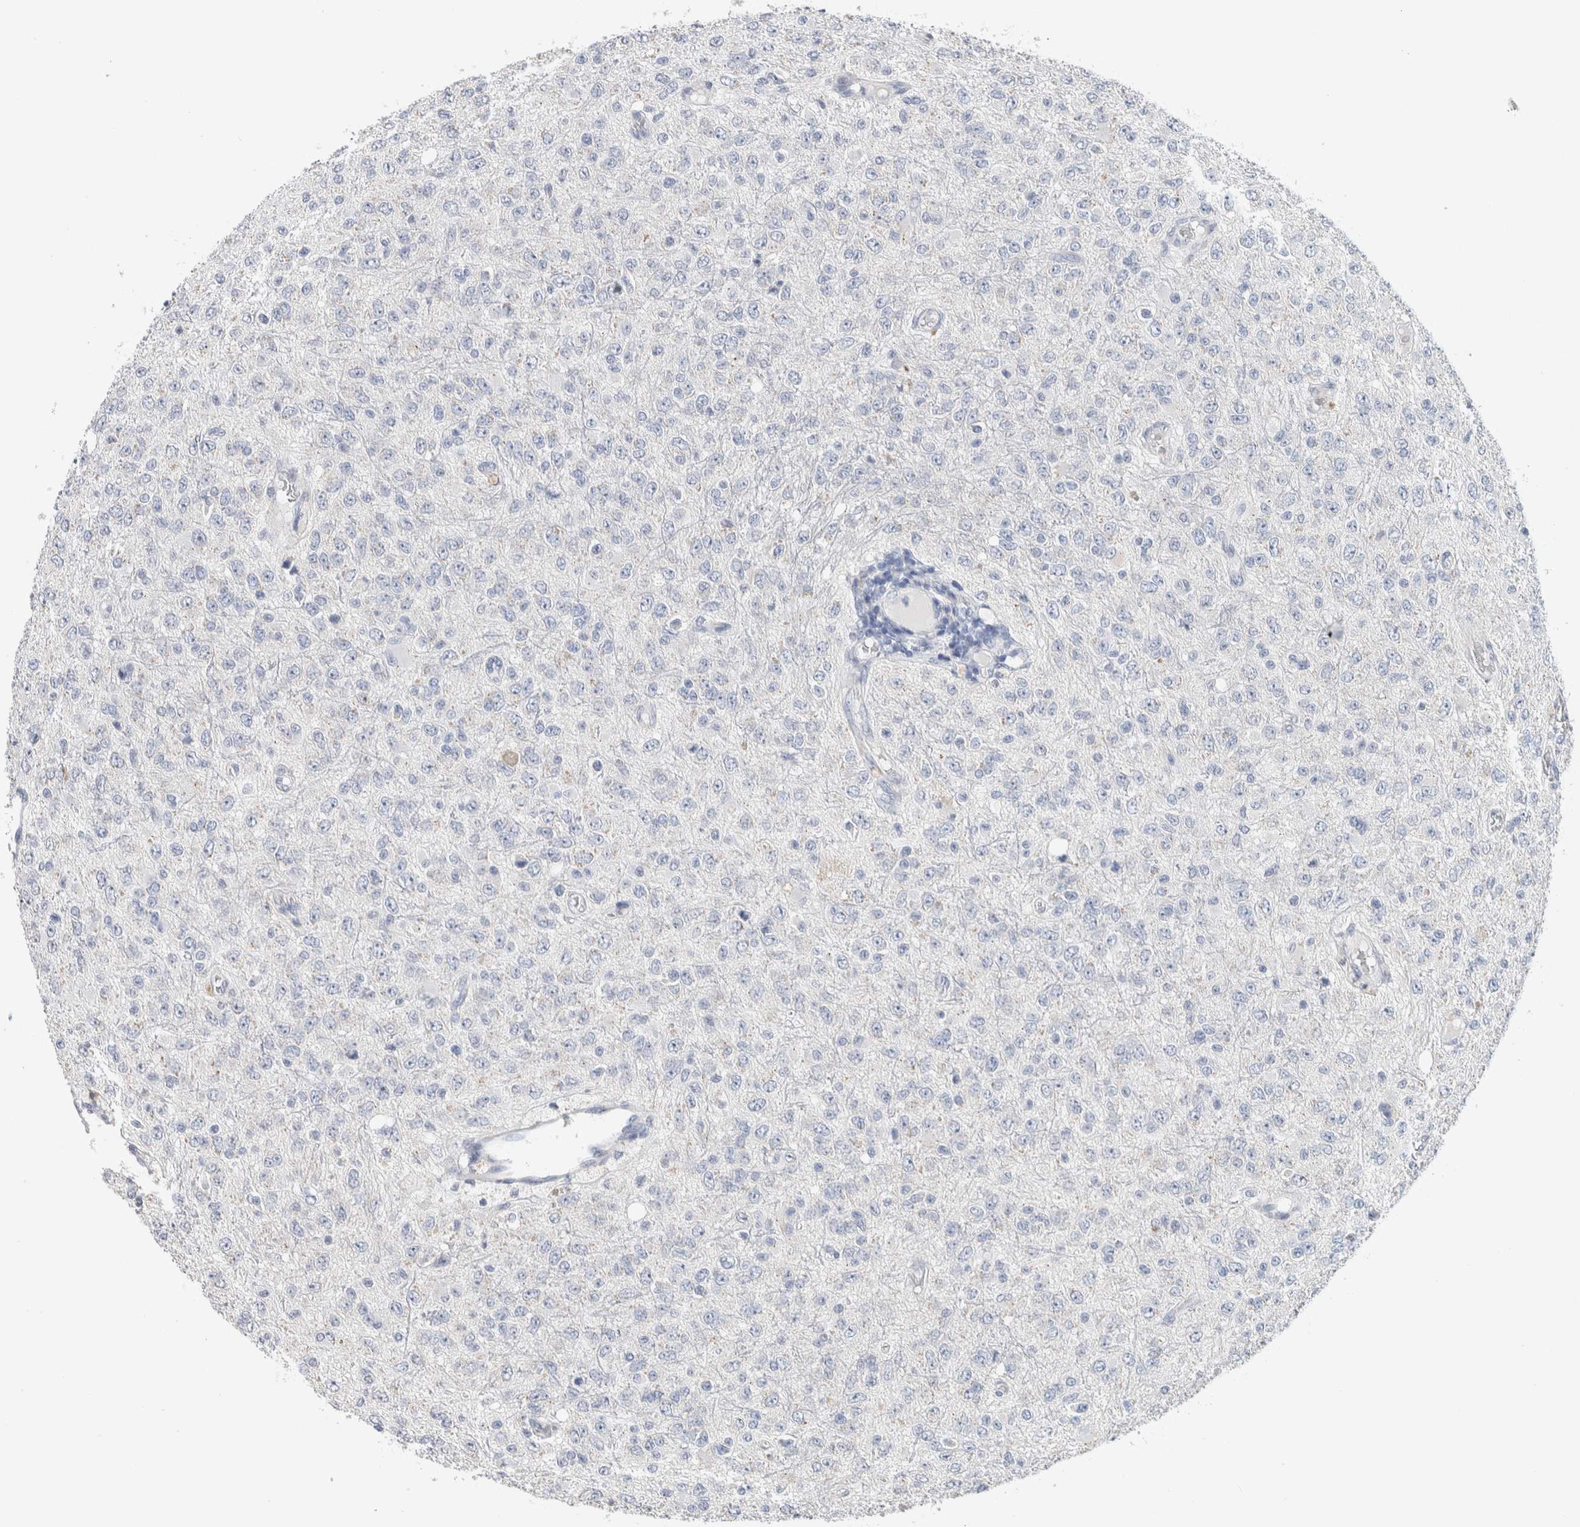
{"staining": {"intensity": "negative", "quantity": "none", "location": "none"}, "tissue": "glioma", "cell_type": "Tumor cells", "image_type": "cancer", "snomed": [{"axis": "morphology", "description": "Glioma, malignant, High grade"}, {"axis": "topography", "description": "pancreas cauda"}], "caption": "This photomicrograph is of high-grade glioma (malignant) stained with immunohistochemistry to label a protein in brown with the nuclei are counter-stained blue. There is no staining in tumor cells.", "gene": "SCN2A", "patient": {"sex": "male", "age": 60}}